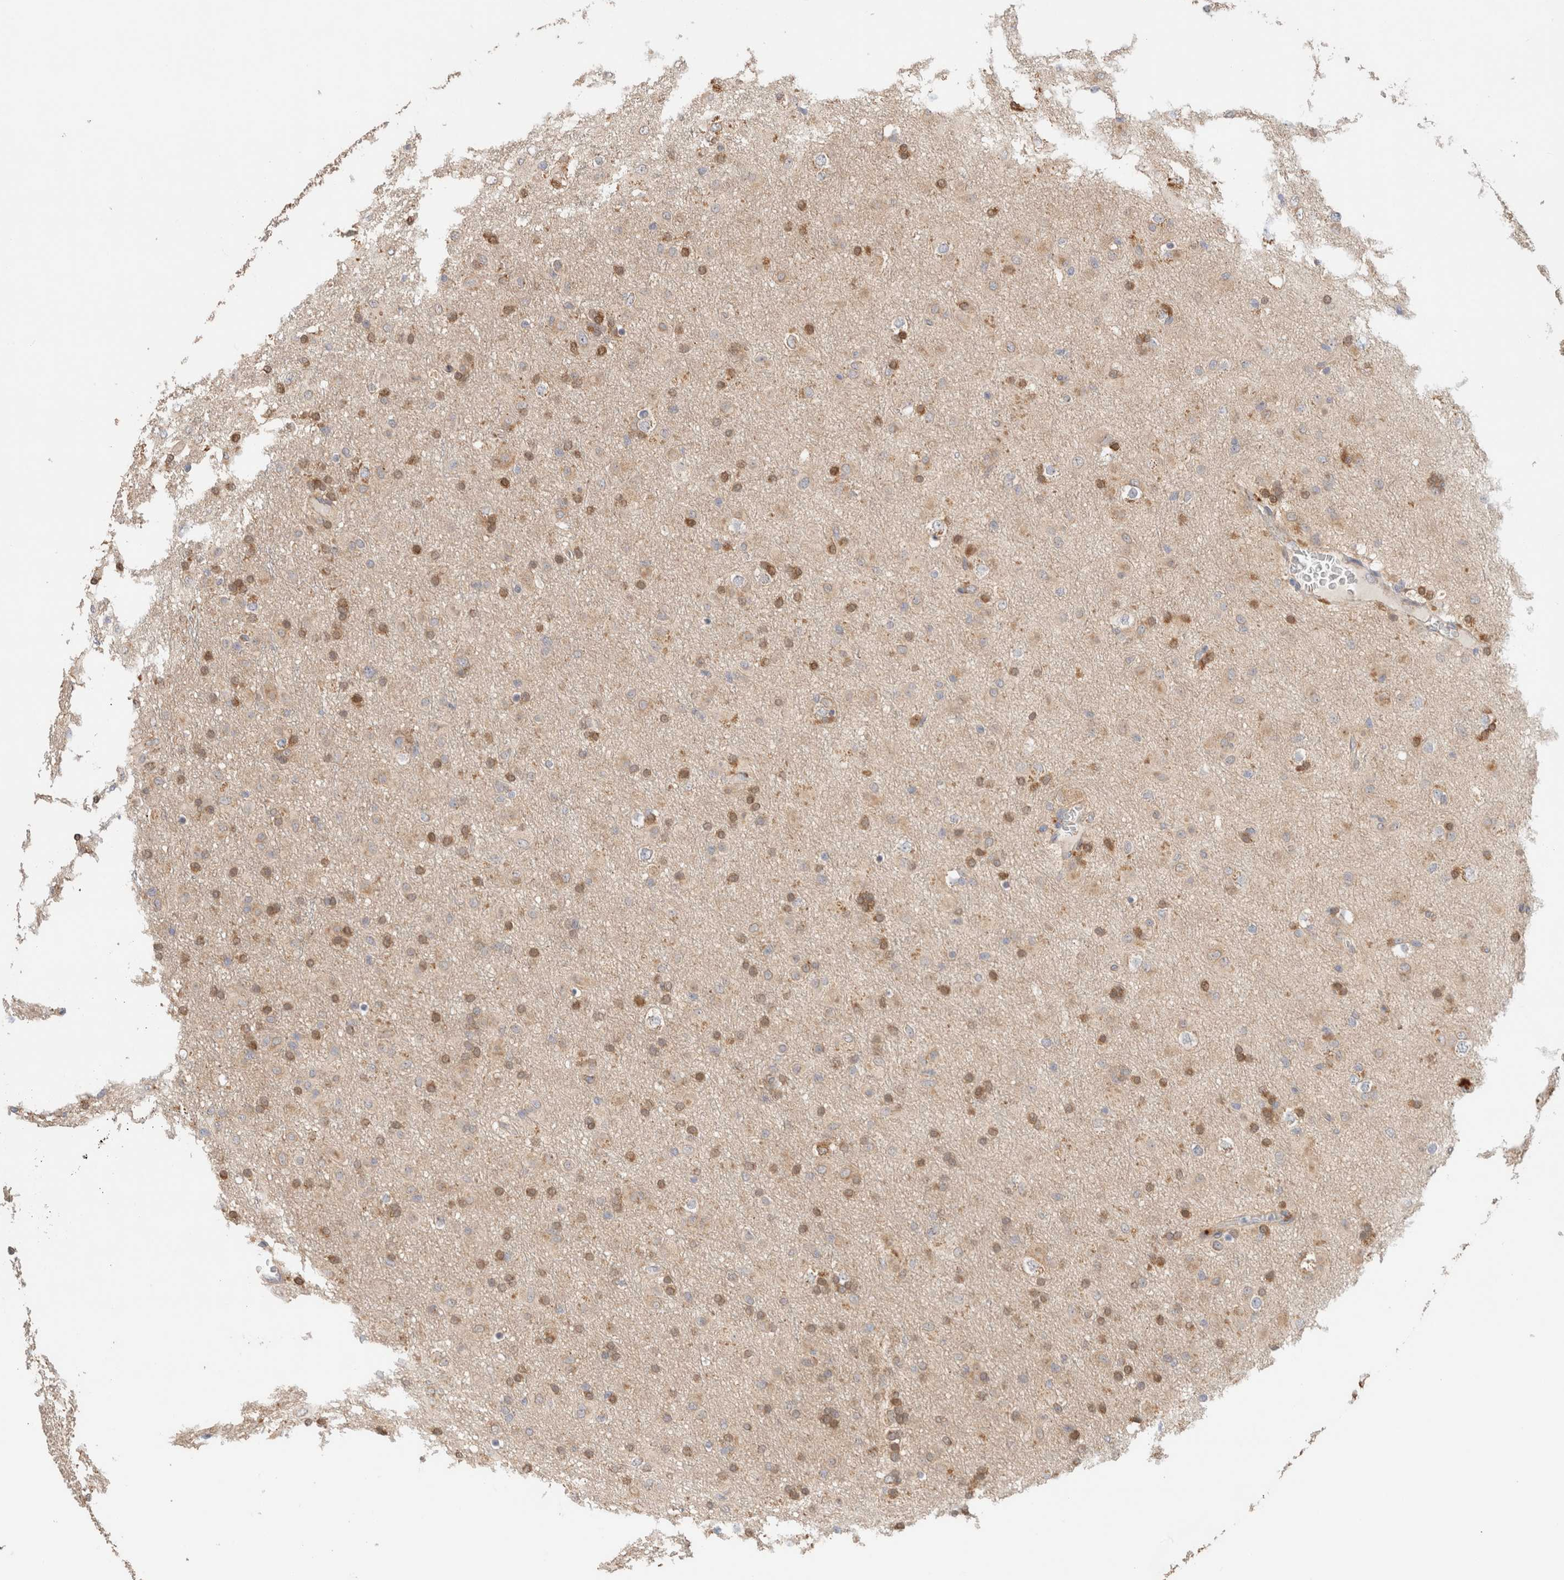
{"staining": {"intensity": "moderate", "quantity": "25%-75%", "location": "cytoplasmic/membranous"}, "tissue": "glioma", "cell_type": "Tumor cells", "image_type": "cancer", "snomed": [{"axis": "morphology", "description": "Glioma, malignant, Low grade"}, {"axis": "topography", "description": "Brain"}], "caption": "Immunohistochemistry (IHC) photomicrograph of glioma stained for a protein (brown), which displays medium levels of moderate cytoplasmic/membranous positivity in about 25%-75% of tumor cells.", "gene": "CA13", "patient": {"sex": "male", "age": 65}}